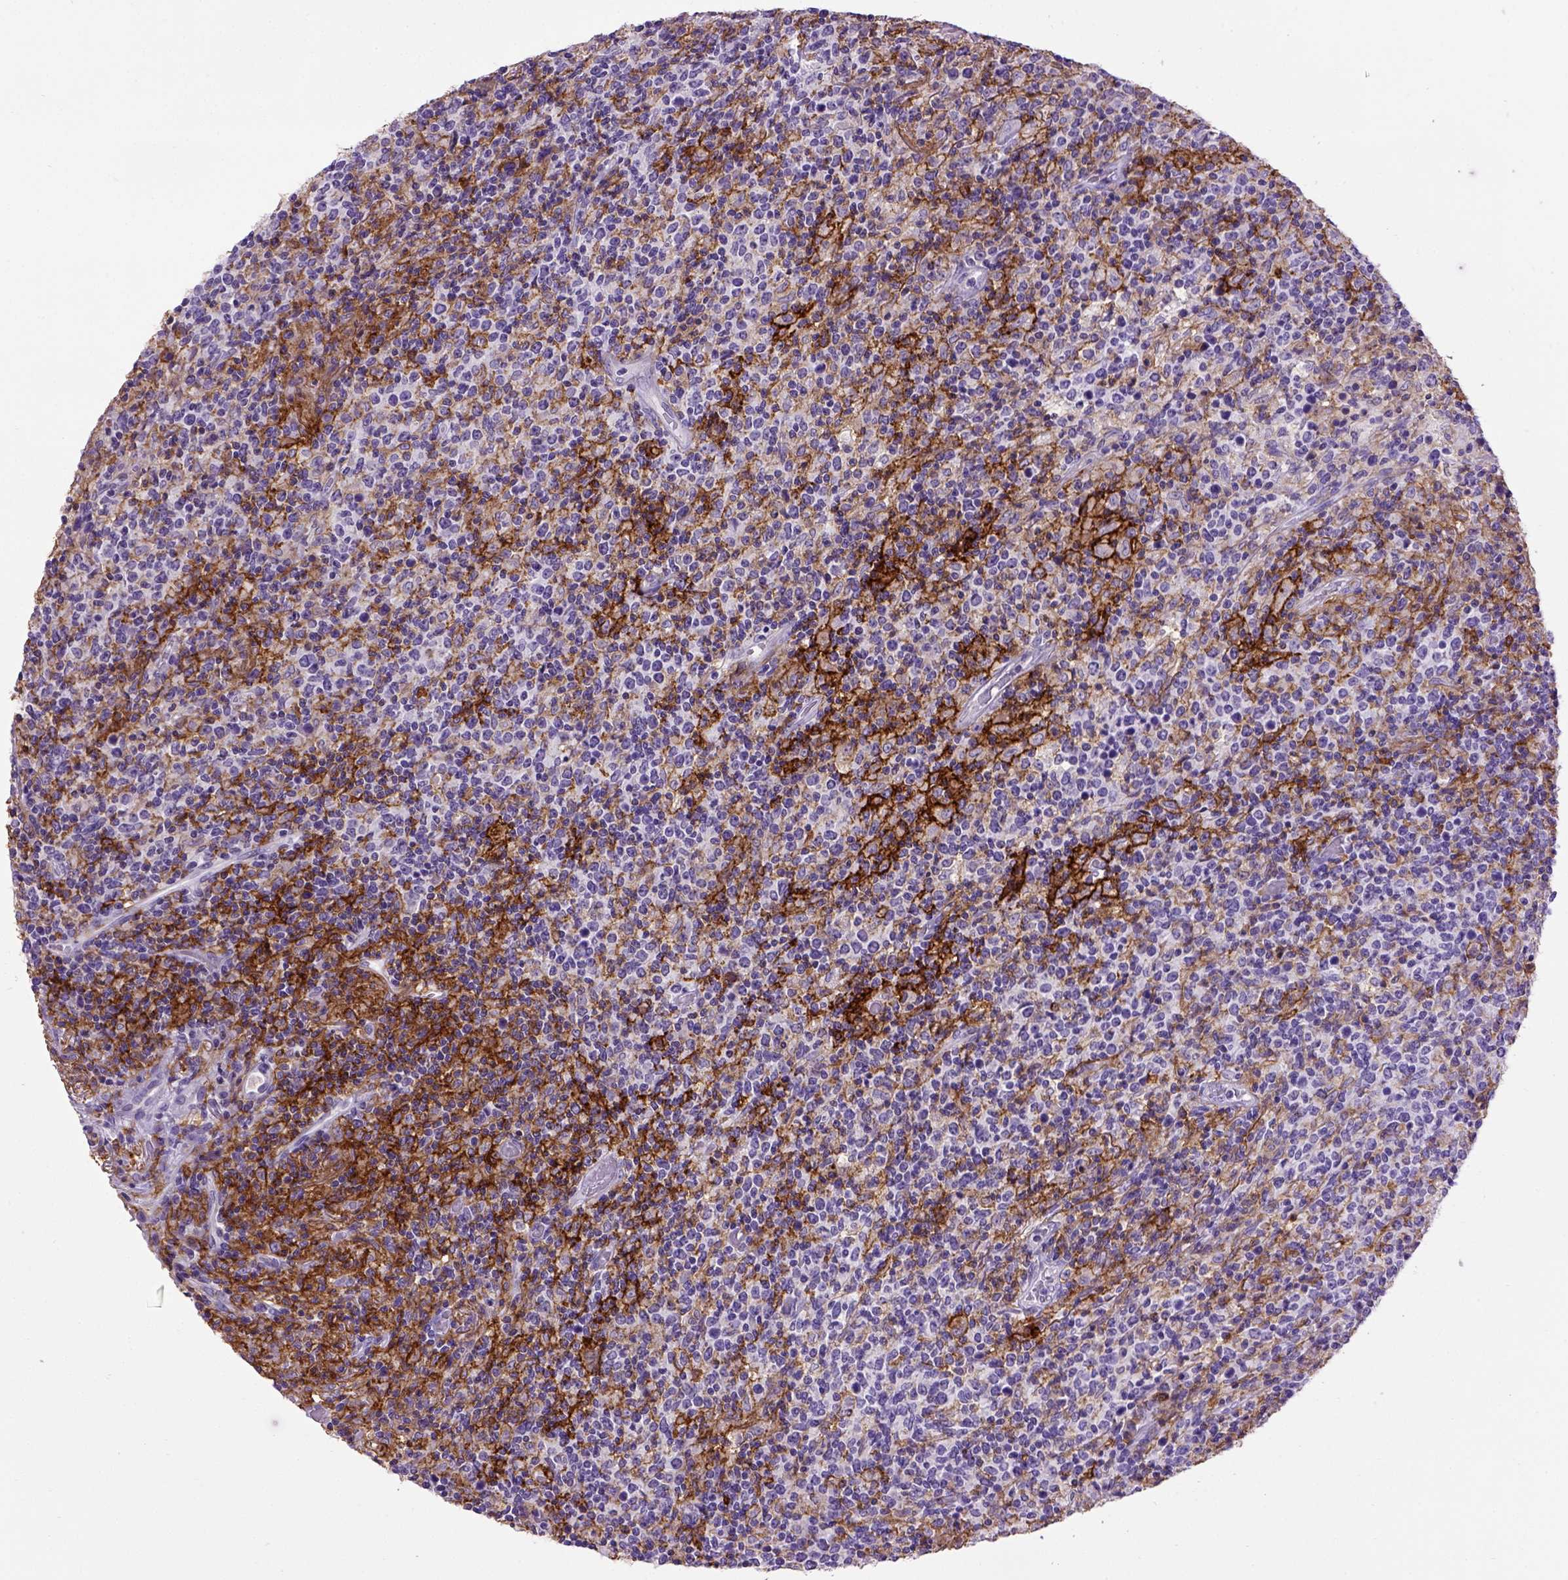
{"staining": {"intensity": "negative", "quantity": "none", "location": "none"}, "tissue": "lymphoma", "cell_type": "Tumor cells", "image_type": "cancer", "snomed": [{"axis": "morphology", "description": "Malignant lymphoma, non-Hodgkin's type, High grade"}, {"axis": "topography", "description": "Lung"}], "caption": "A histopathology image of lymphoma stained for a protein shows no brown staining in tumor cells. (DAB immunohistochemistry visualized using brightfield microscopy, high magnification).", "gene": "ITGAX", "patient": {"sex": "male", "age": 79}}